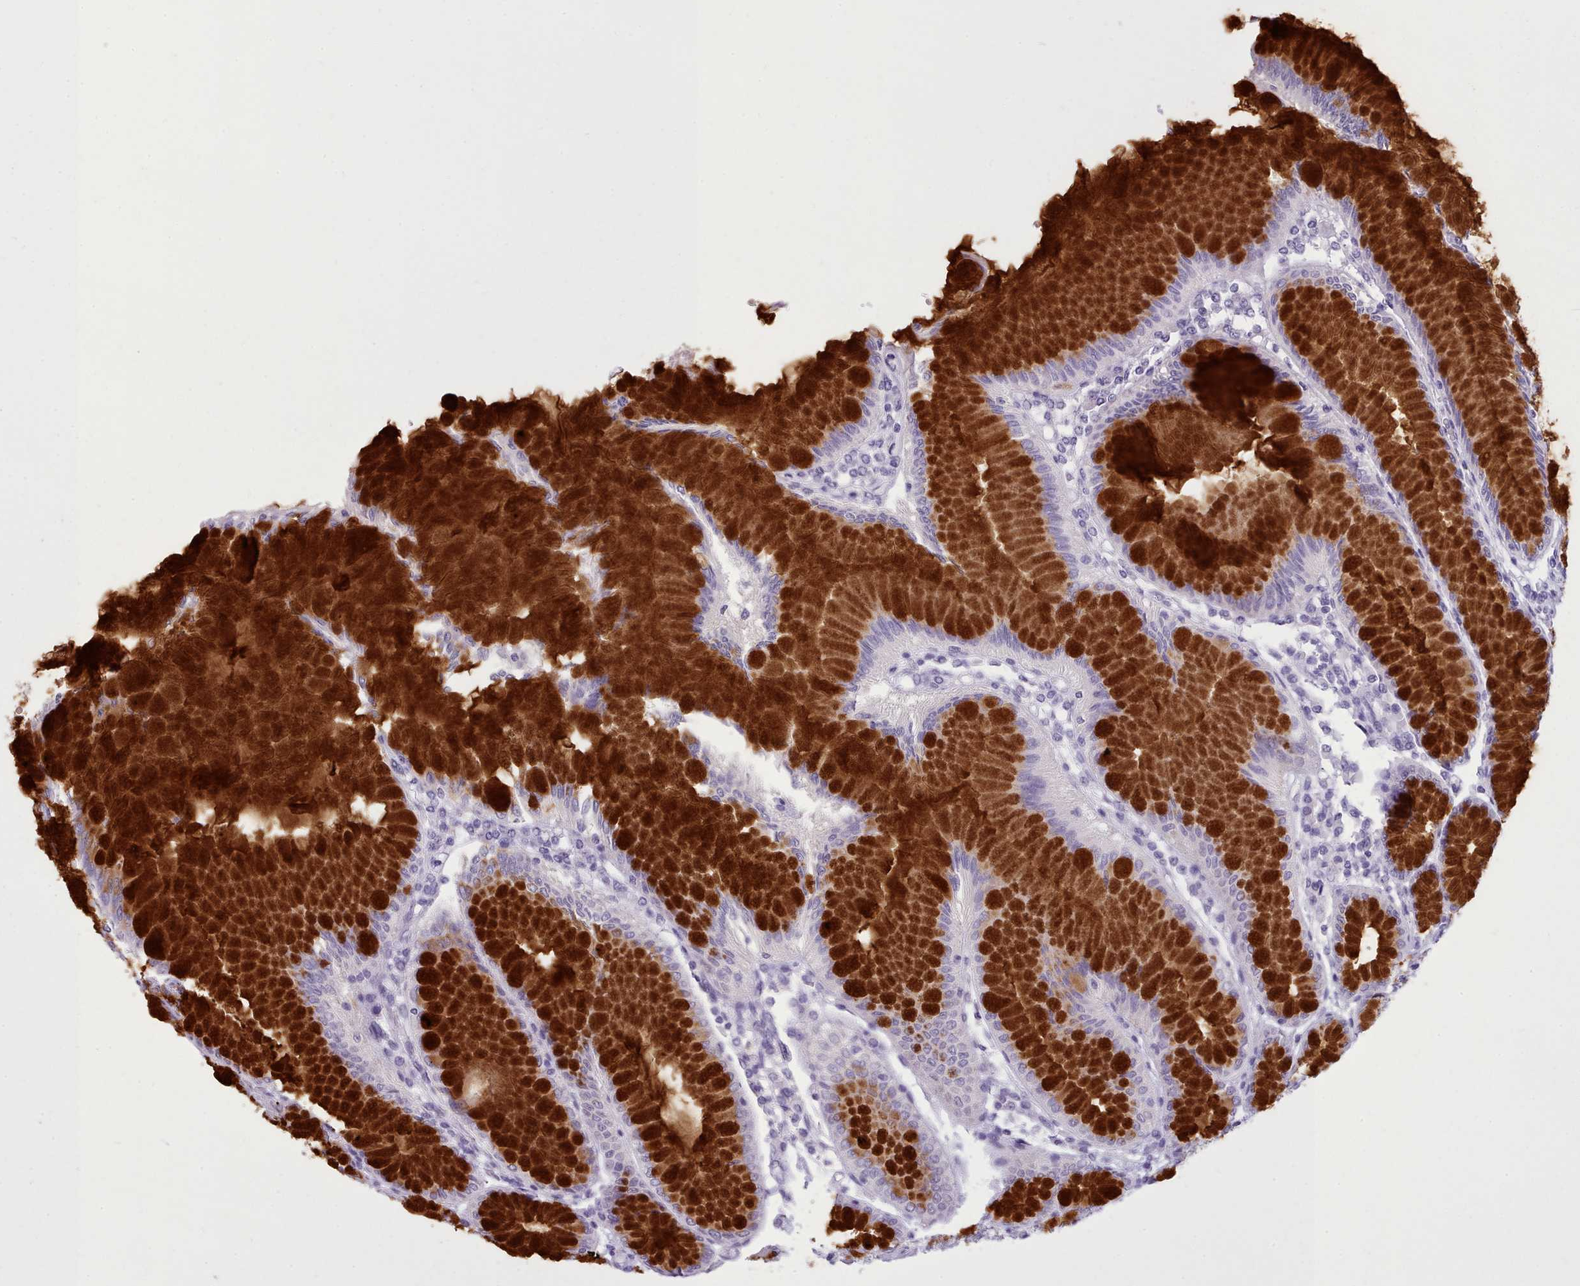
{"staining": {"intensity": "strong", "quantity": "25%-75%", "location": "cytoplasmic/membranous"}, "tissue": "stomach", "cell_type": "Glandular cells", "image_type": "normal", "snomed": [{"axis": "morphology", "description": "Normal tissue, NOS"}, {"axis": "topography", "description": "Stomach"}], "caption": "Strong cytoplasmic/membranous expression for a protein is identified in about 25%-75% of glandular cells of normal stomach using IHC.", "gene": "FBXO48", "patient": {"sex": "female", "age": 57}}